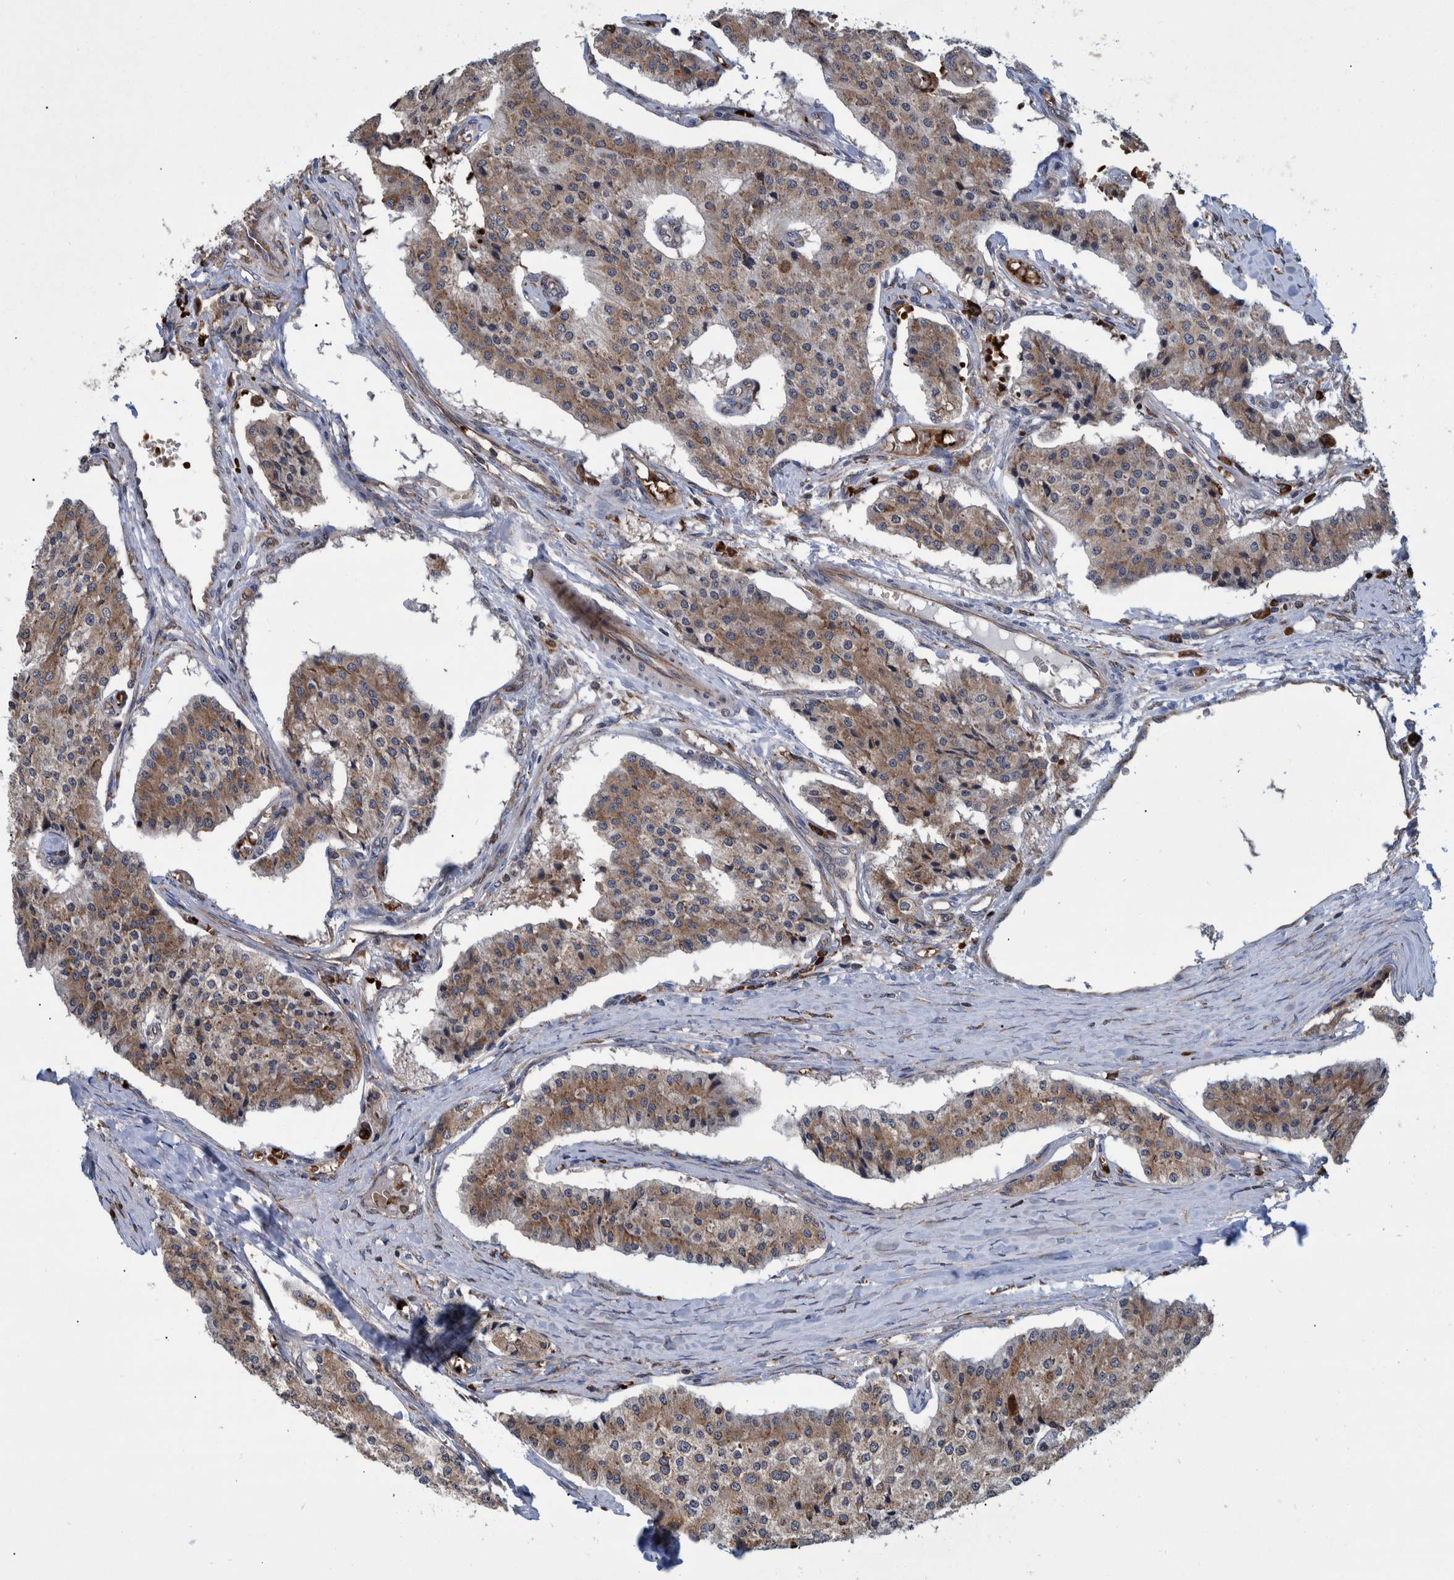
{"staining": {"intensity": "moderate", "quantity": ">75%", "location": "cytoplasmic/membranous"}, "tissue": "carcinoid", "cell_type": "Tumor cells", "image_type": "cancer", "snomed": [{"axis": "morphology", "description": "Carcinoid, malignant, NOS"}, {"axis": "topography", "description": "Colon"}], "caption": "The immunohistochemical stain shows moderate cytoplasmic/membranous positivity in tumor cells of carcinoid (malignant) tissue.", "gene": "SPAG5", "patient": {"sex": "female", "age": 52}}